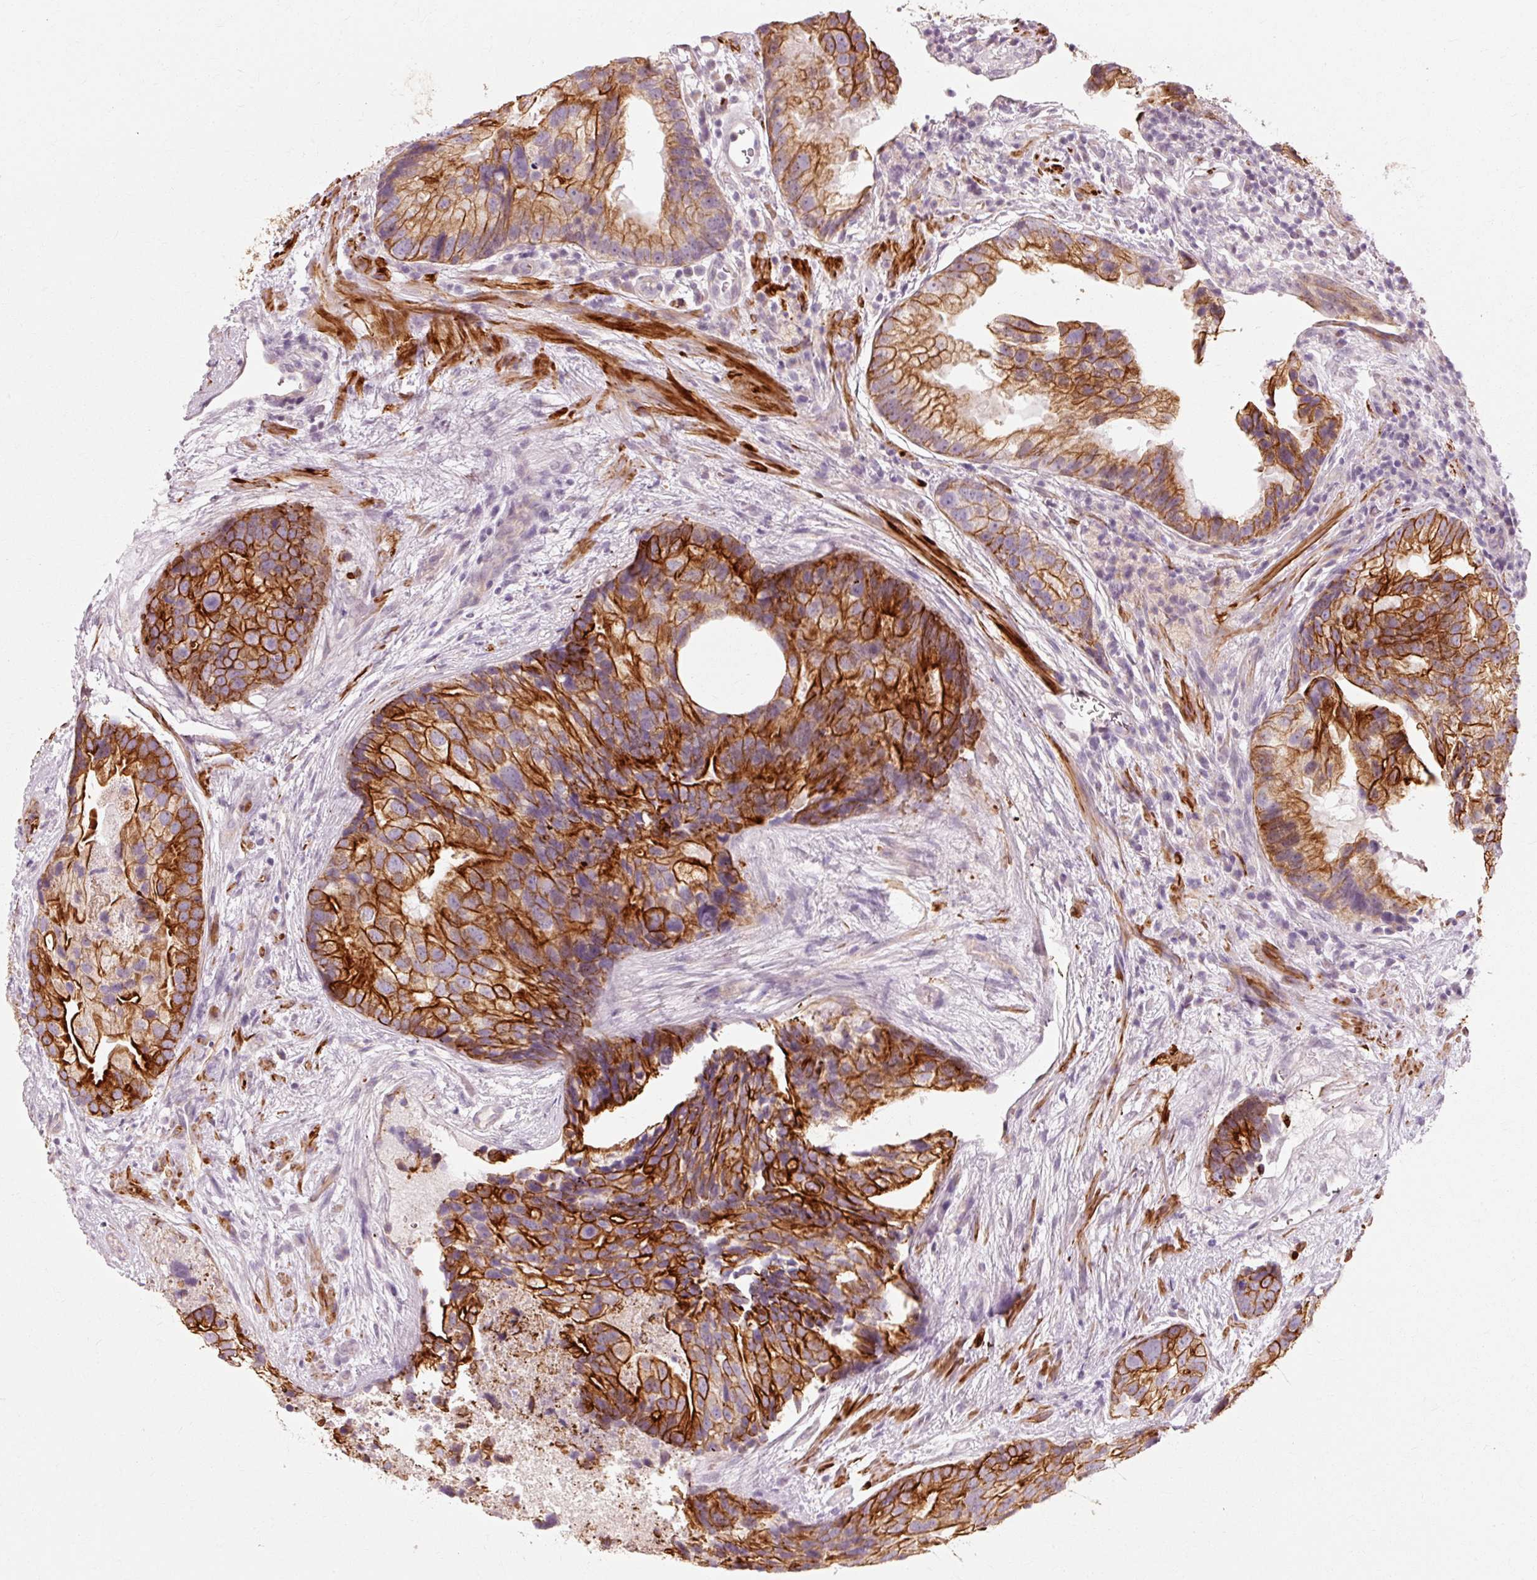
{"staining": {"intensity": "strong", "quantity": ">75%", "location": "cytoplasmic/membranous"}, "tissue": "prostate cancer", "cell_type": "Tumor cells", "image_type": "cancer", "snomed": [{"axis": "morphology", "description": "Adenocarcinoma, High grade"}, {"axis": "topography", "description": "Prostate"}], "caption": "This is an image of IHC staining of prostate cancer, which shows strong staining in the cytoplasmic/membranous of tumor cells.", "gene": "TRIM73", "patient": {"sex": "male", "age": 62}}